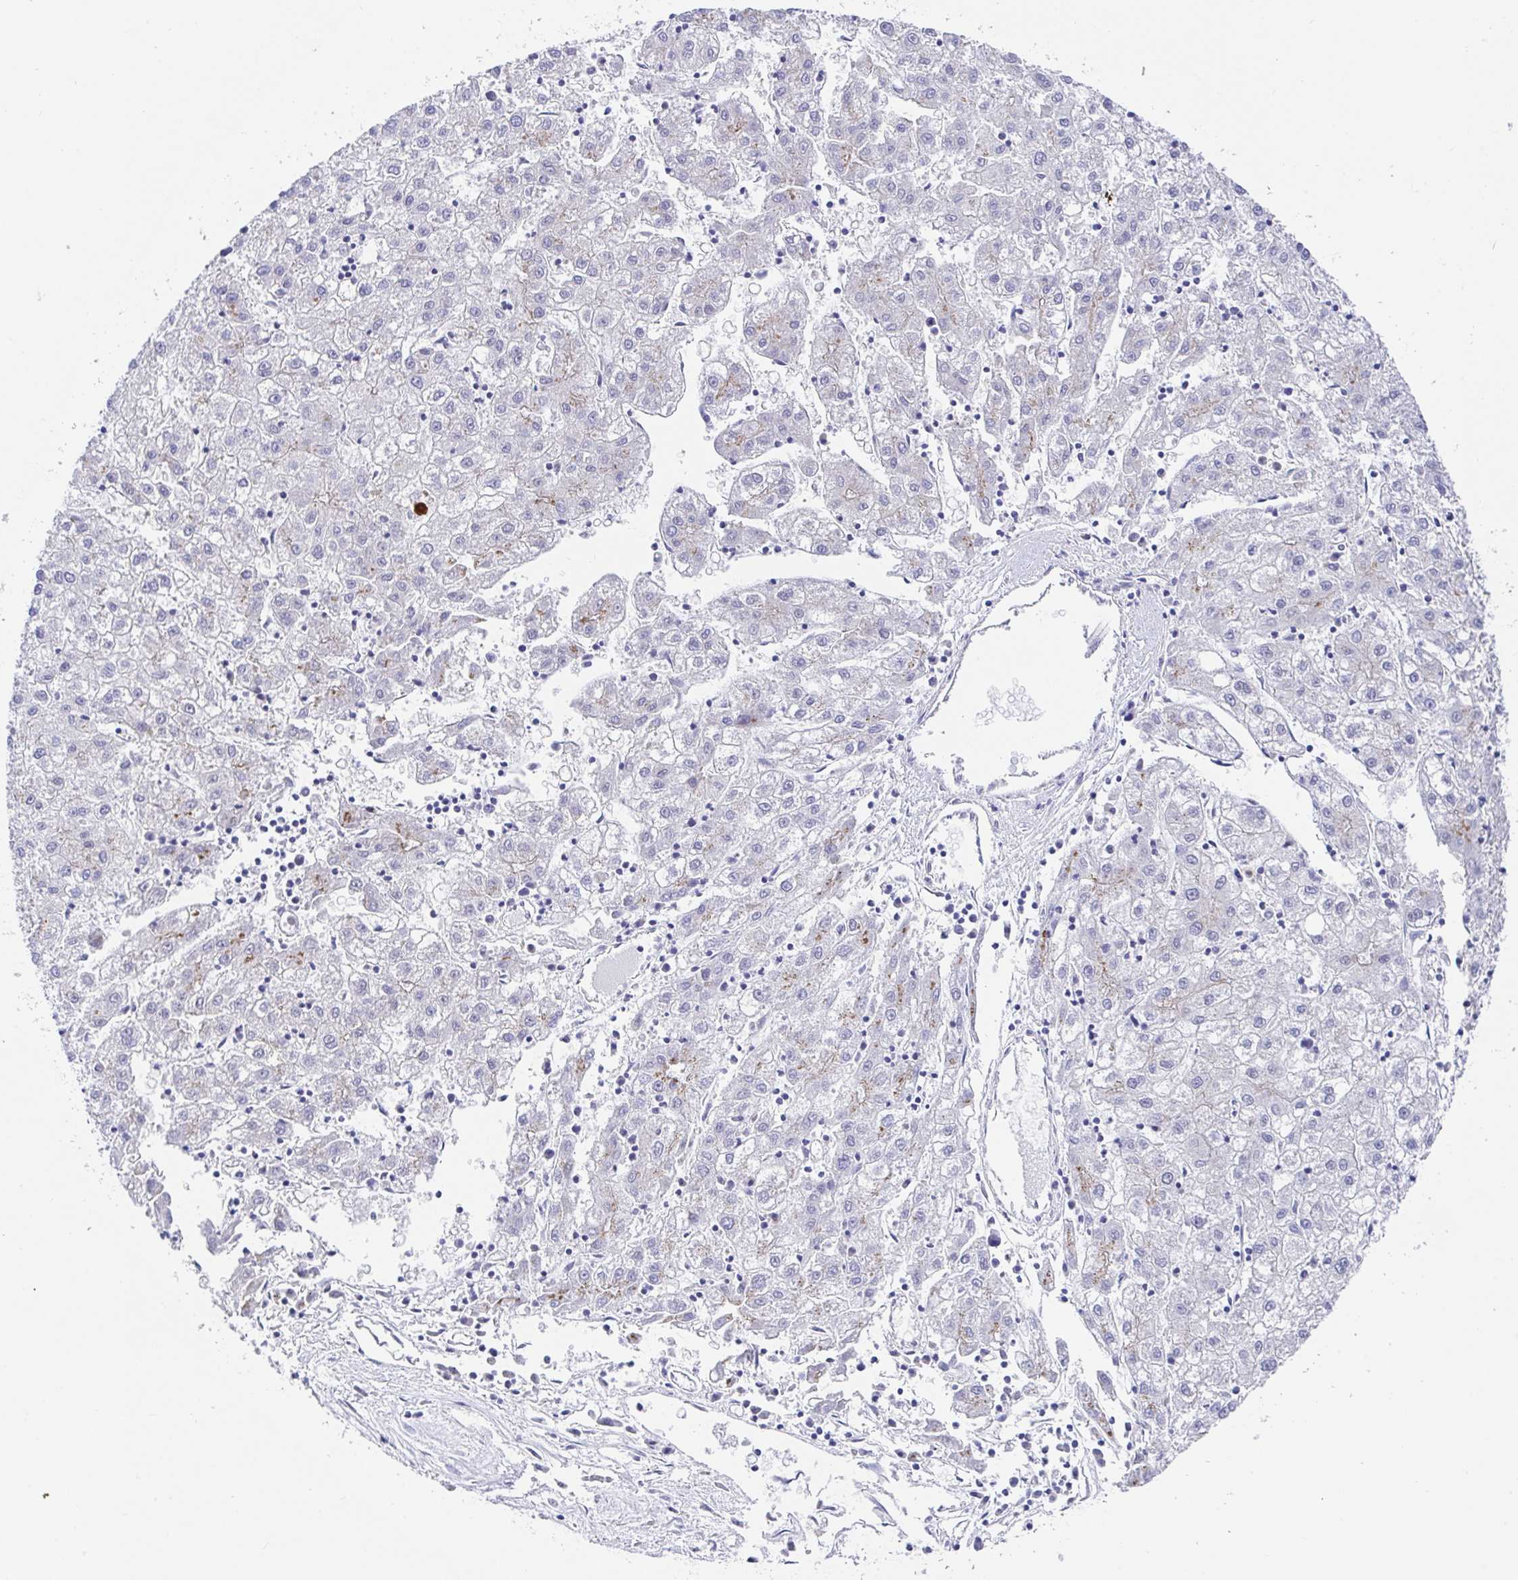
{"staining": {"intensity": "weak", "quantity": "<25%", "location": "cytoplasmic/membranous"}, "tissue": "liver cancer", "cell_type": "Tumor cells", "image_type": "cancer", "snomed": [{"axis": "morphology", "description": "Carcinoma, Hepatocellular, NOS"}, {"axis": "topography", "description": "Liver"}], "caption": "Liver hepatocellular carcinoma was stained to show a protein in brown. There is no significant staining in tumor cells.", "gene": "GOLGA1", "patient": {"sex": "male", "age": 72}}